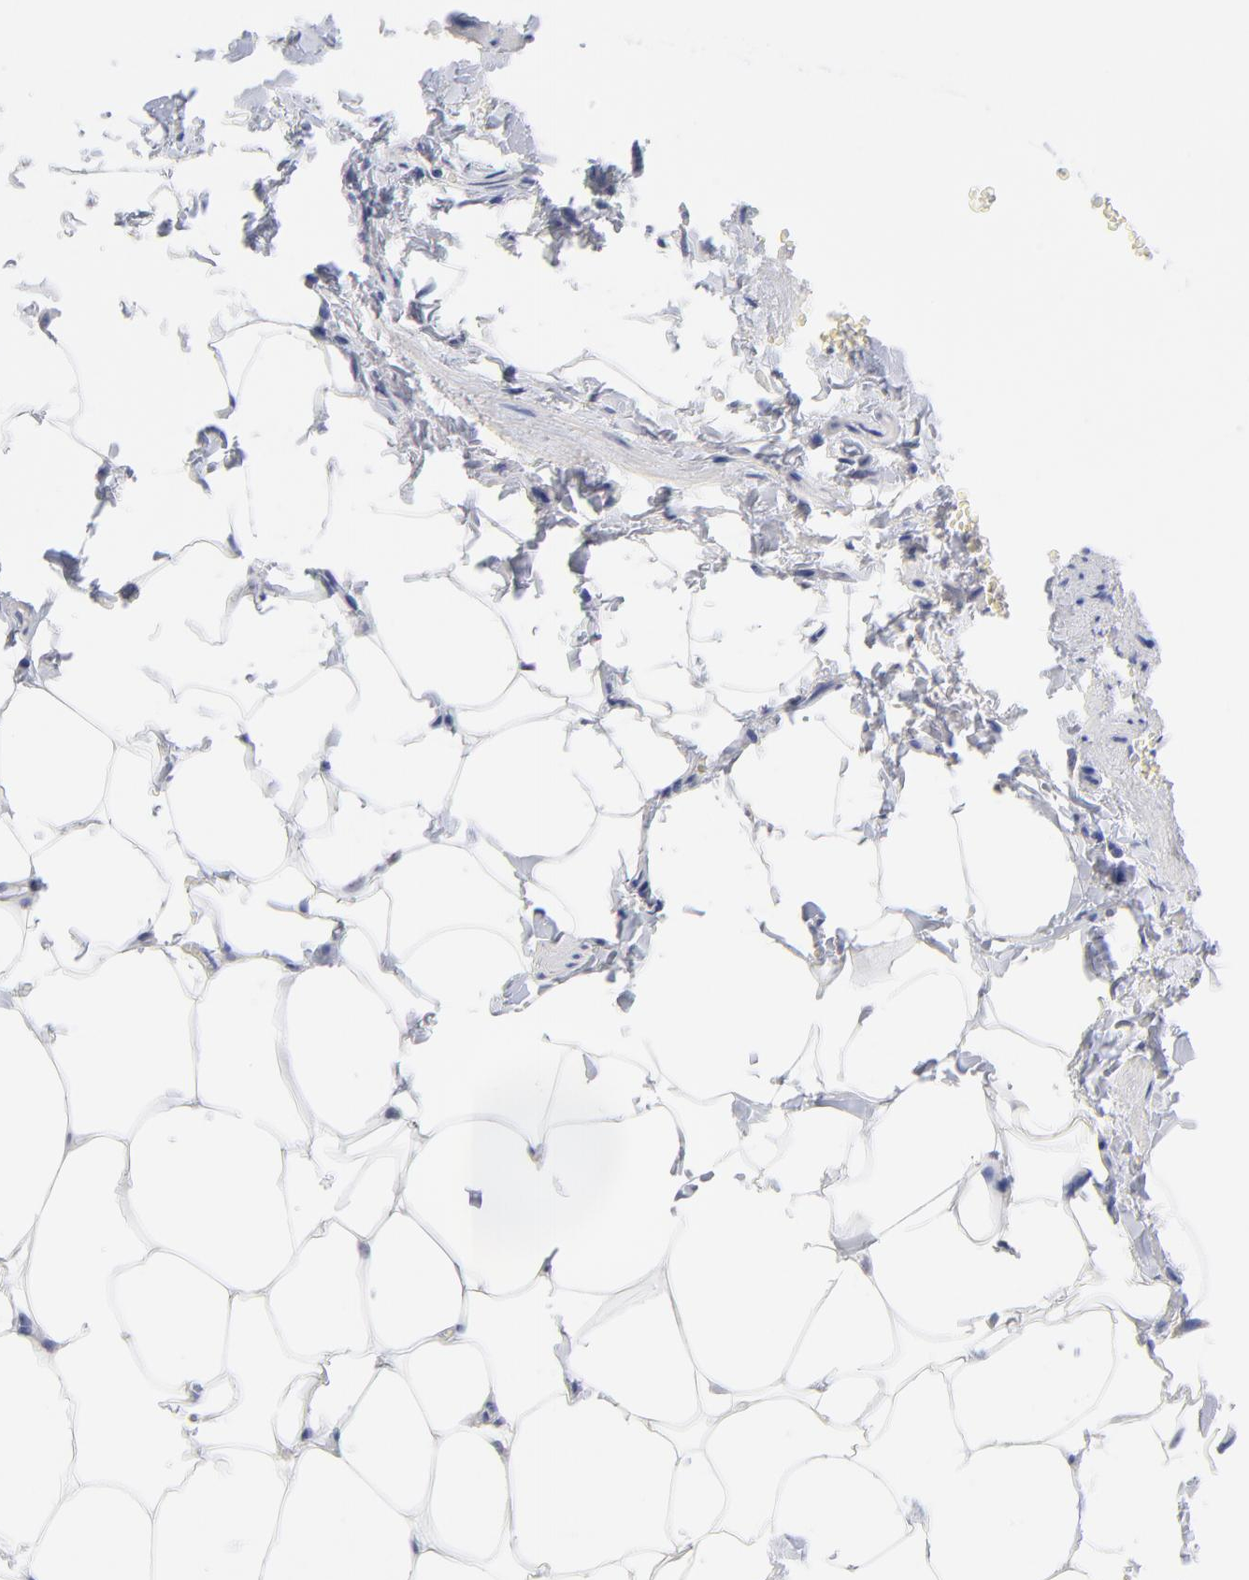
{"staining": {"intensity": "negative", "quantity": "none", "location": "none"}, "tissue": "adipose tissue", "cell_type": "Adipocytes", "image_type": "normal", "snomed": [{"axis": "morphology", "description": "Normal tissue, NOS"}, {"axis": "topography", "description": "Vascular tissue"}], "caption": "DAB immunohistochemical staining of normal adipose tissue reveals no significant expression in adipocytes. (DAB immunohistochemistry (IHC) visualized using brightfield microscopy, high magnification).", "gene": "LAX1", "patient": {"sex": "male", "age": 41}}